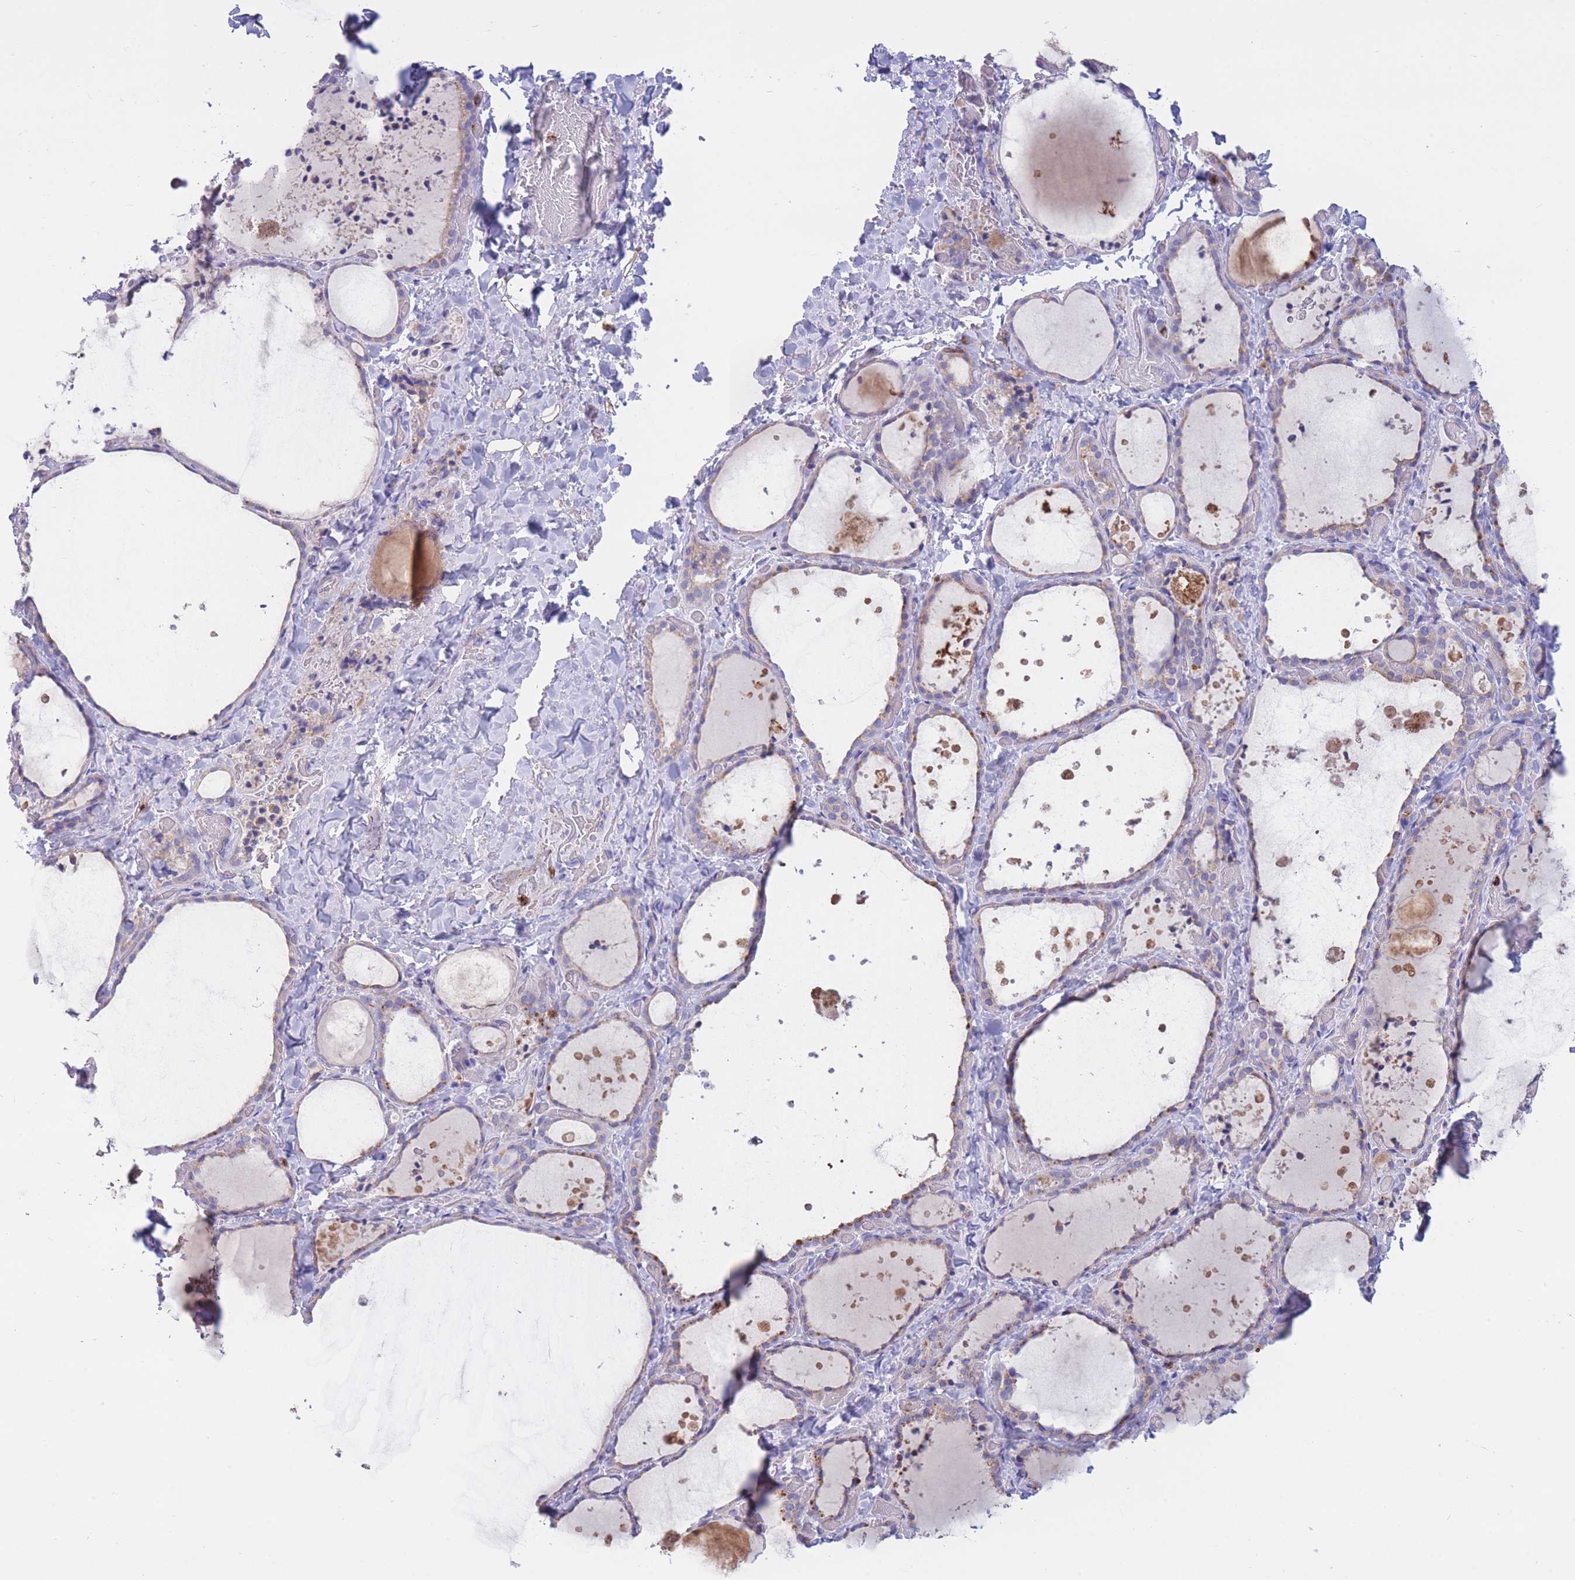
{"staining": {"intensity": "weak", "quantity": "<25%", "location": "cytoplasmic/membranous"}, "tissue": "thyroid gland", "cell_type": "Glandular cells", "image_type": "normal", "snomed": [{"axis": "morphology", "description": "Normal tissue, NOS"}, {"axis": "topography", "description": "Thyroid gland"}], "caption": "A photomicrograph of thyroid gland stained for a protein reveals no brown staining in glandular cells.", "gene": "CENPM", "patient": {"sex": "female", "age": 44}}